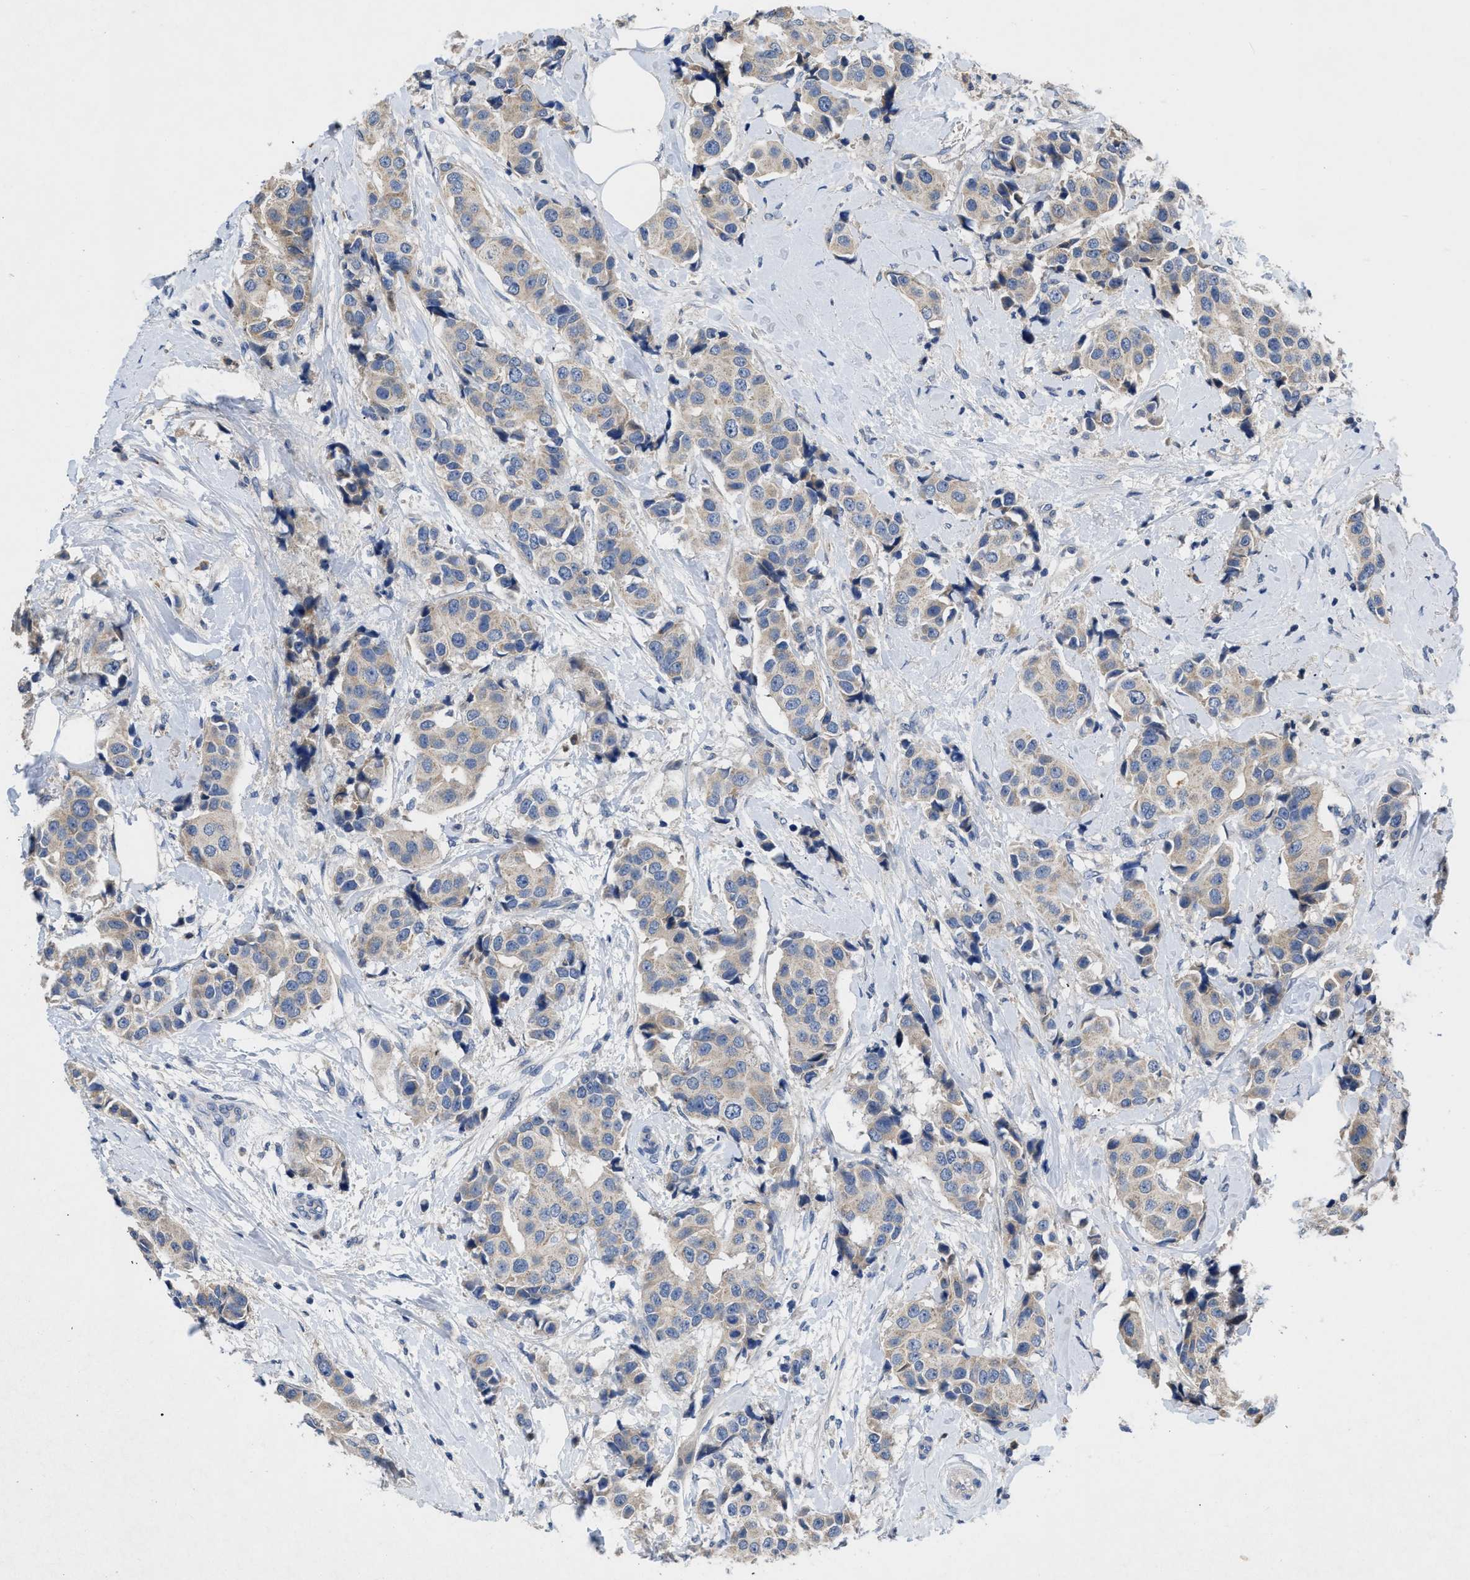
{"staining": {"intensity": "weak", "quantity": "<25%", "location": "cytoplasmic/membranous"}, "tissue": "breast cancer", "cell_type": "Tumor cells", "image_type": "cancer", "snomed": [{"axis": "morphology", "description": "Normal tissue, NOS"}, {"axis": "morphology", "description": "Duct carcinoma"}, {"axis": "topography", "description": "Breast"}], "caption": "An IHC histopathology image of breast invasive ductal carcinoma is shown. There is no staining in tumor cells of breast invasive ductal carcinoma.", "gene": "VPS4A", "patient": {"sex": "female", "age": 39}}